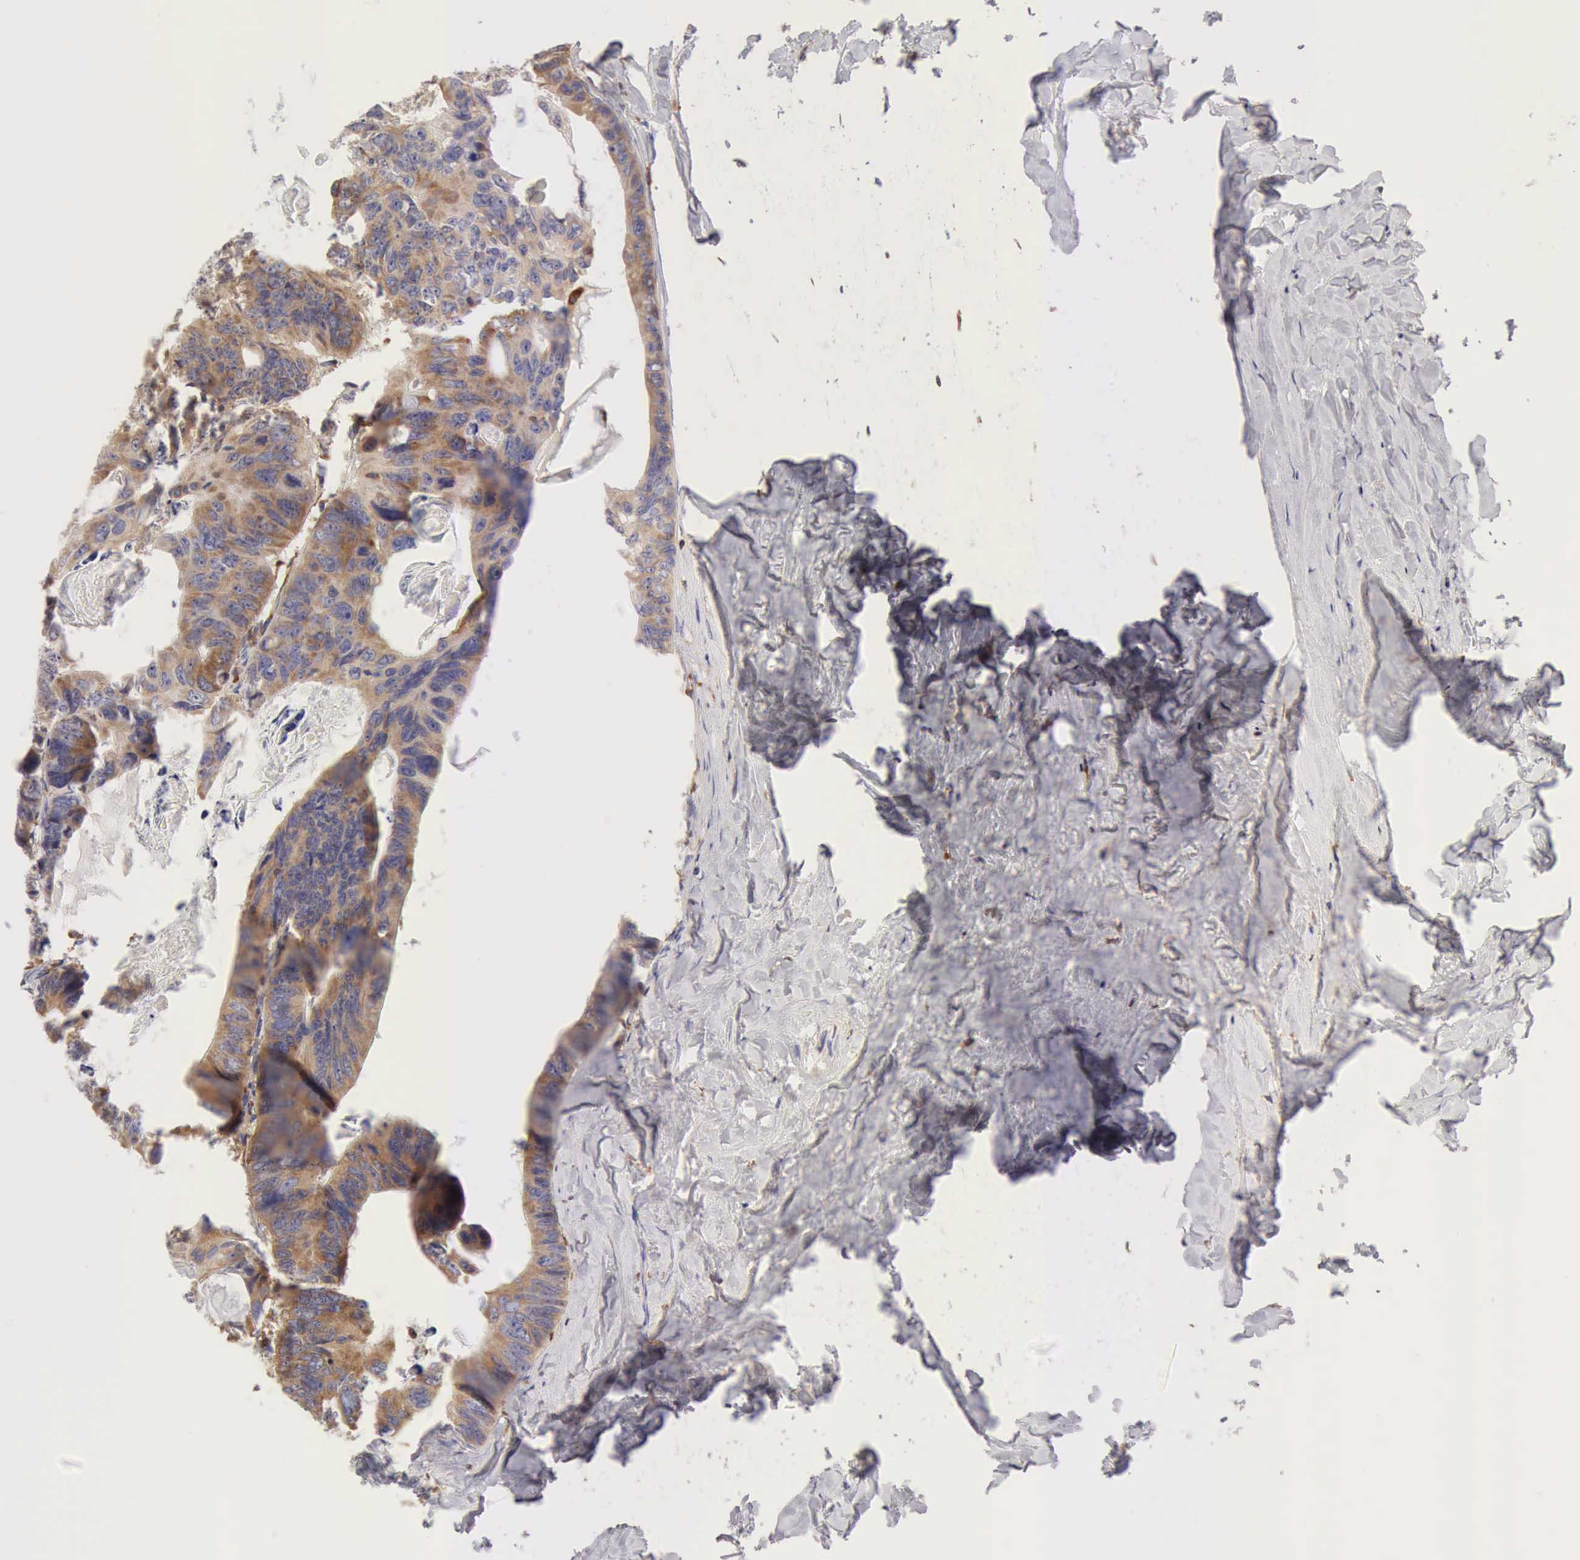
{"staining": {"intensity": "moderate", "quantity": ">75%", "location": "cytoplasmic/membranous"}, "tissue": "colorectal cancer", "cell_type": "Tumor cells", "image_type": "cancer", "snomed": [{"axis": "morphology", "description": "Adenocarcinoma, NOS"}, {"axis": "topography", "description": "Colon"}], "caption": "Immunohistochemistry image of colorectal adenocarcinoma stained for a protein (brown), which exhibits medium levels of moderate cytoplasmic/membranous expression in about >75% of tumor cells.", "gene": "ARHGAP4", "patient": {"sex": "female", "age": 55}}